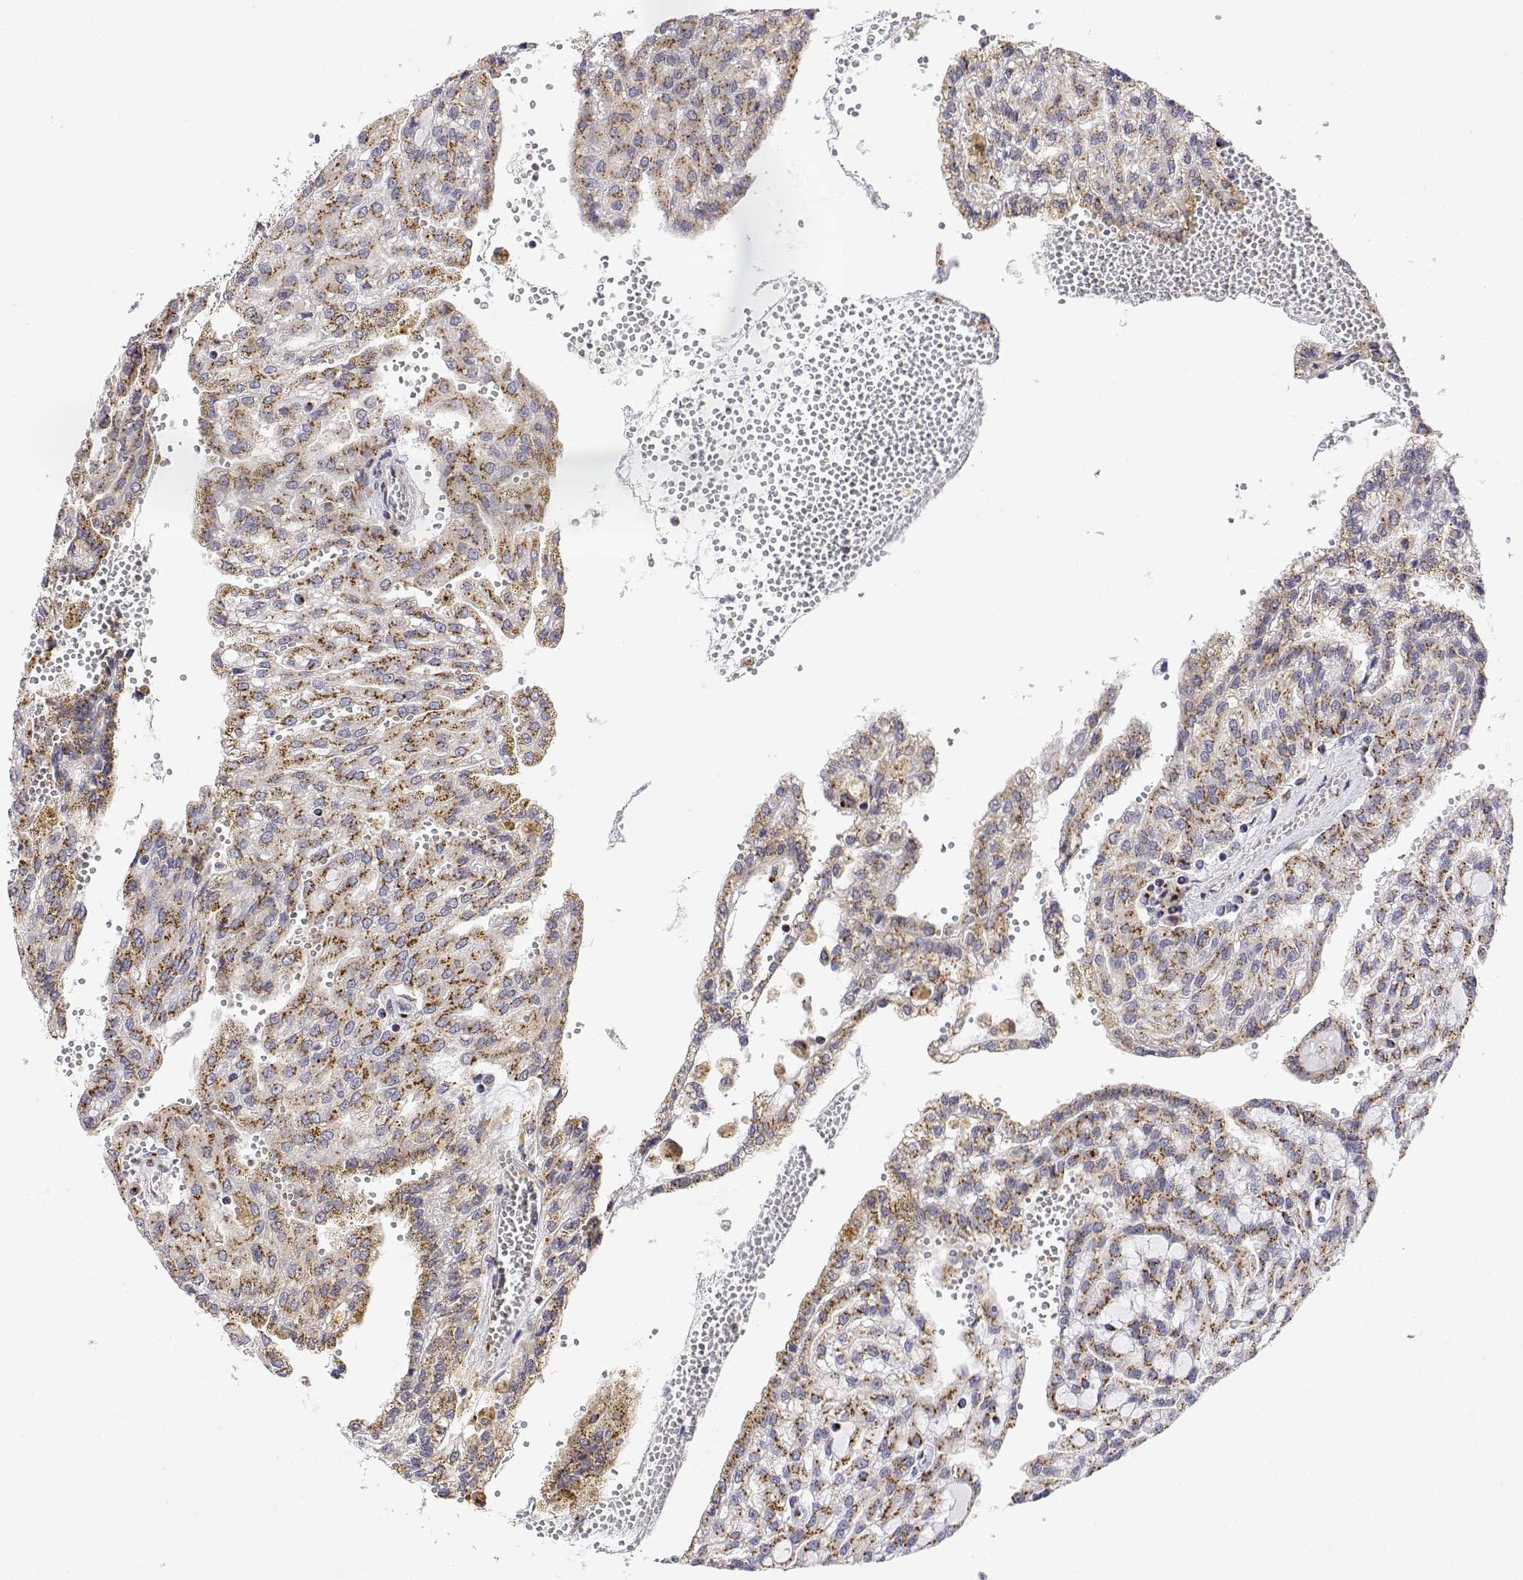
{"staining": {"intensity": "moderate", "quantity": ">75%", "location": "cytoplasmic/membranous"}, "tissue": "renal cancer", "cell_type": "Tumor cells", "image_type": "cancer", "snomed": [{"axis": "morphology", "description": "Adenocarcinoma, NOS"}, {"axis": "topography", "description": "Kidney"}], "caption": "Immunohistochemistry micrograph of neoplastic tissue: human renal cancer (adenocarcinoma) stained using immunohistochemistry (IHC) exhibits medium levels of moderate protein expression localized specifically in the cytoplasmic/membranous of tumor cells, appearing as a cytoplasmic/membranous brown color.", "gene": "YIPF3", "patient": {"sex": "male", "age": 63}}